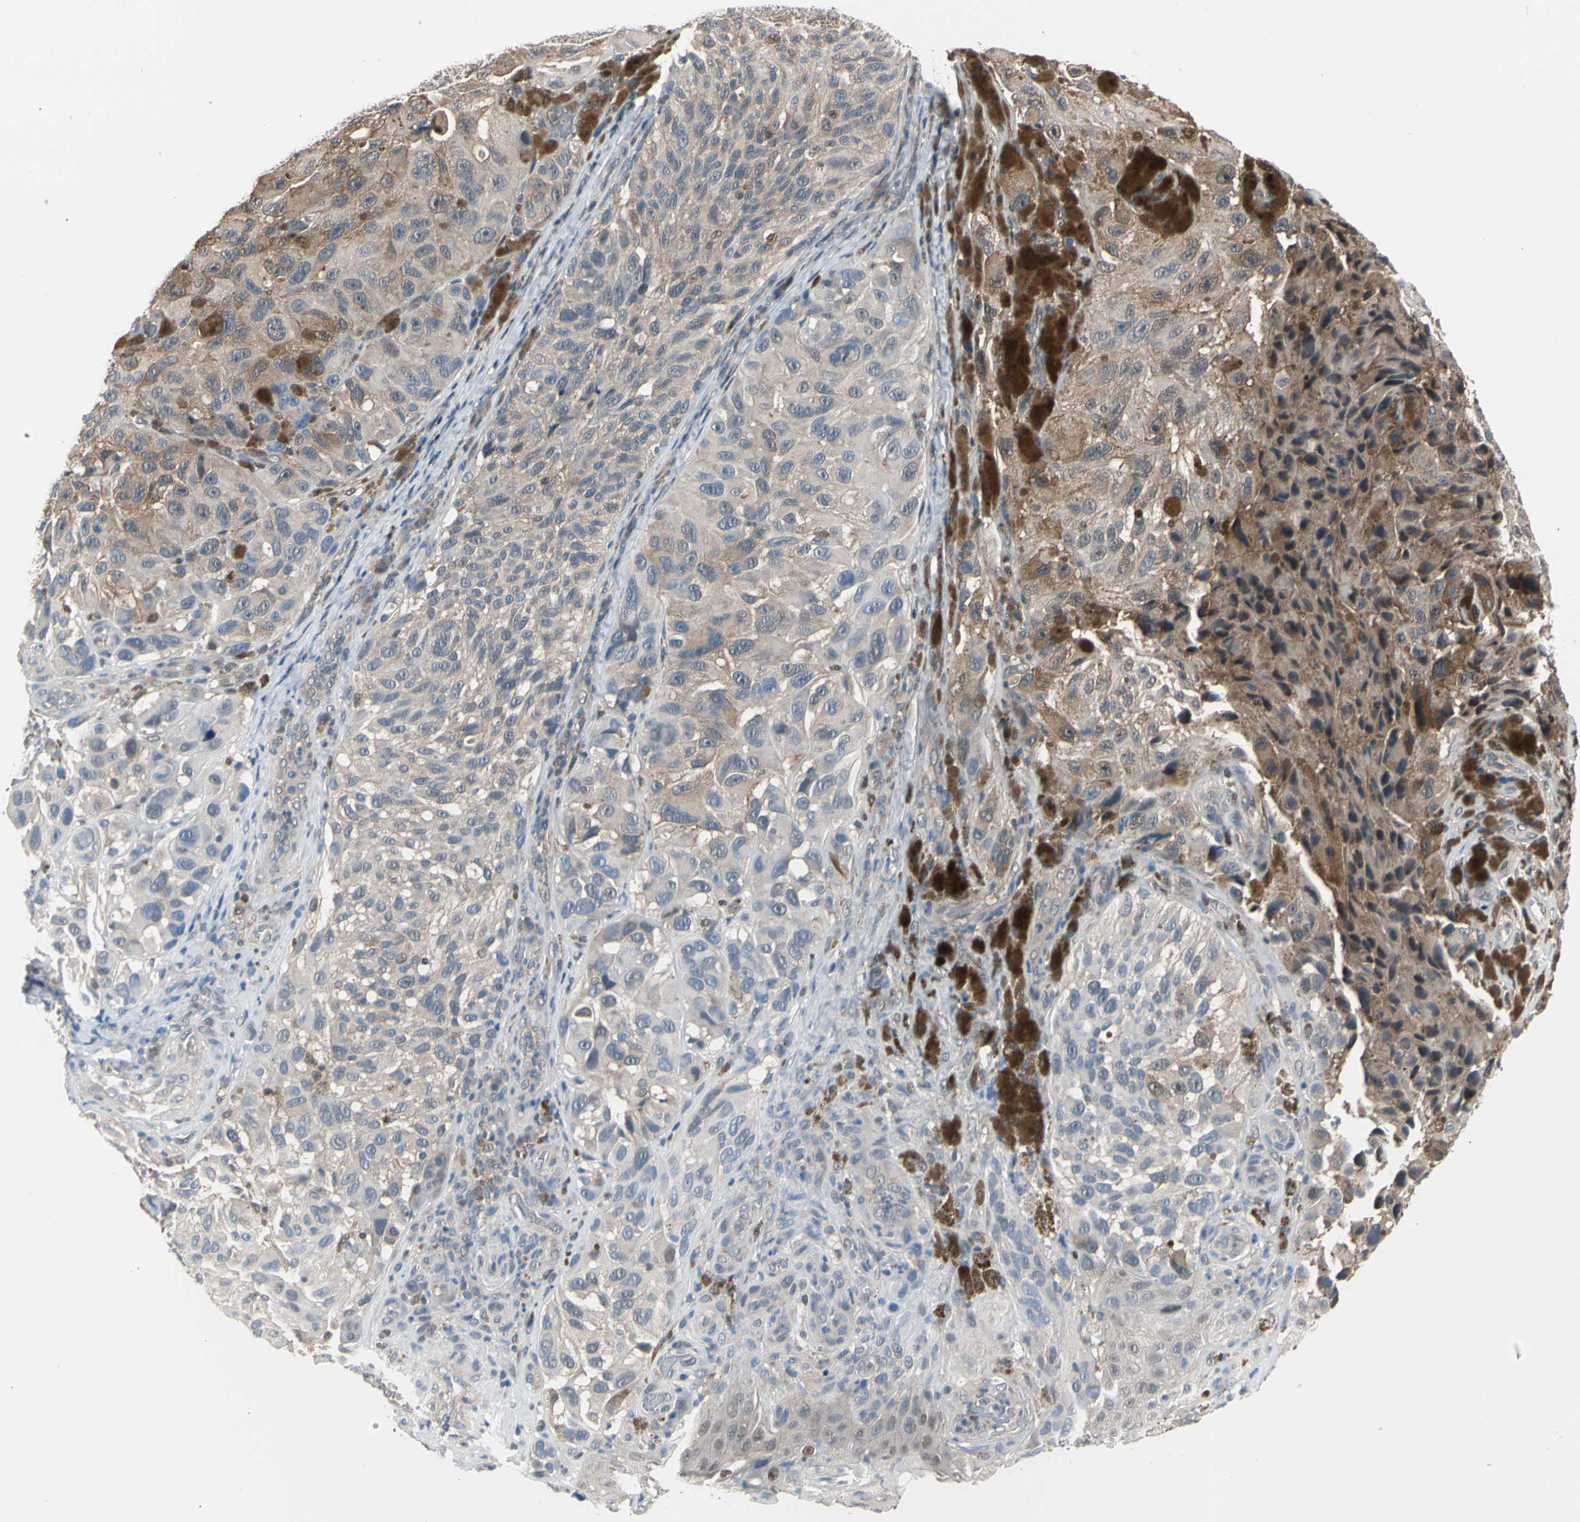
{"staining": {"intensity": "moderate", "quantity": "25%-75%", "location": "cytoplasmic/membranous"}, "tissue": "melanoma", "cell_type": "Tumor cells", "image_type": "cancer", "snomed": [{"axis": "morphology", "description": "Malignant melanoma, NOS"}, {"axis": "topography", "description": "Skin"}], "caption": "A medium amount of moderate cytoplasmic/membranous staining is identified in approximately 25%-75% of tumor cells in melanoma tissue.", "gene": "PSMA2", "patient": {"sex": "female", "age": 73}}